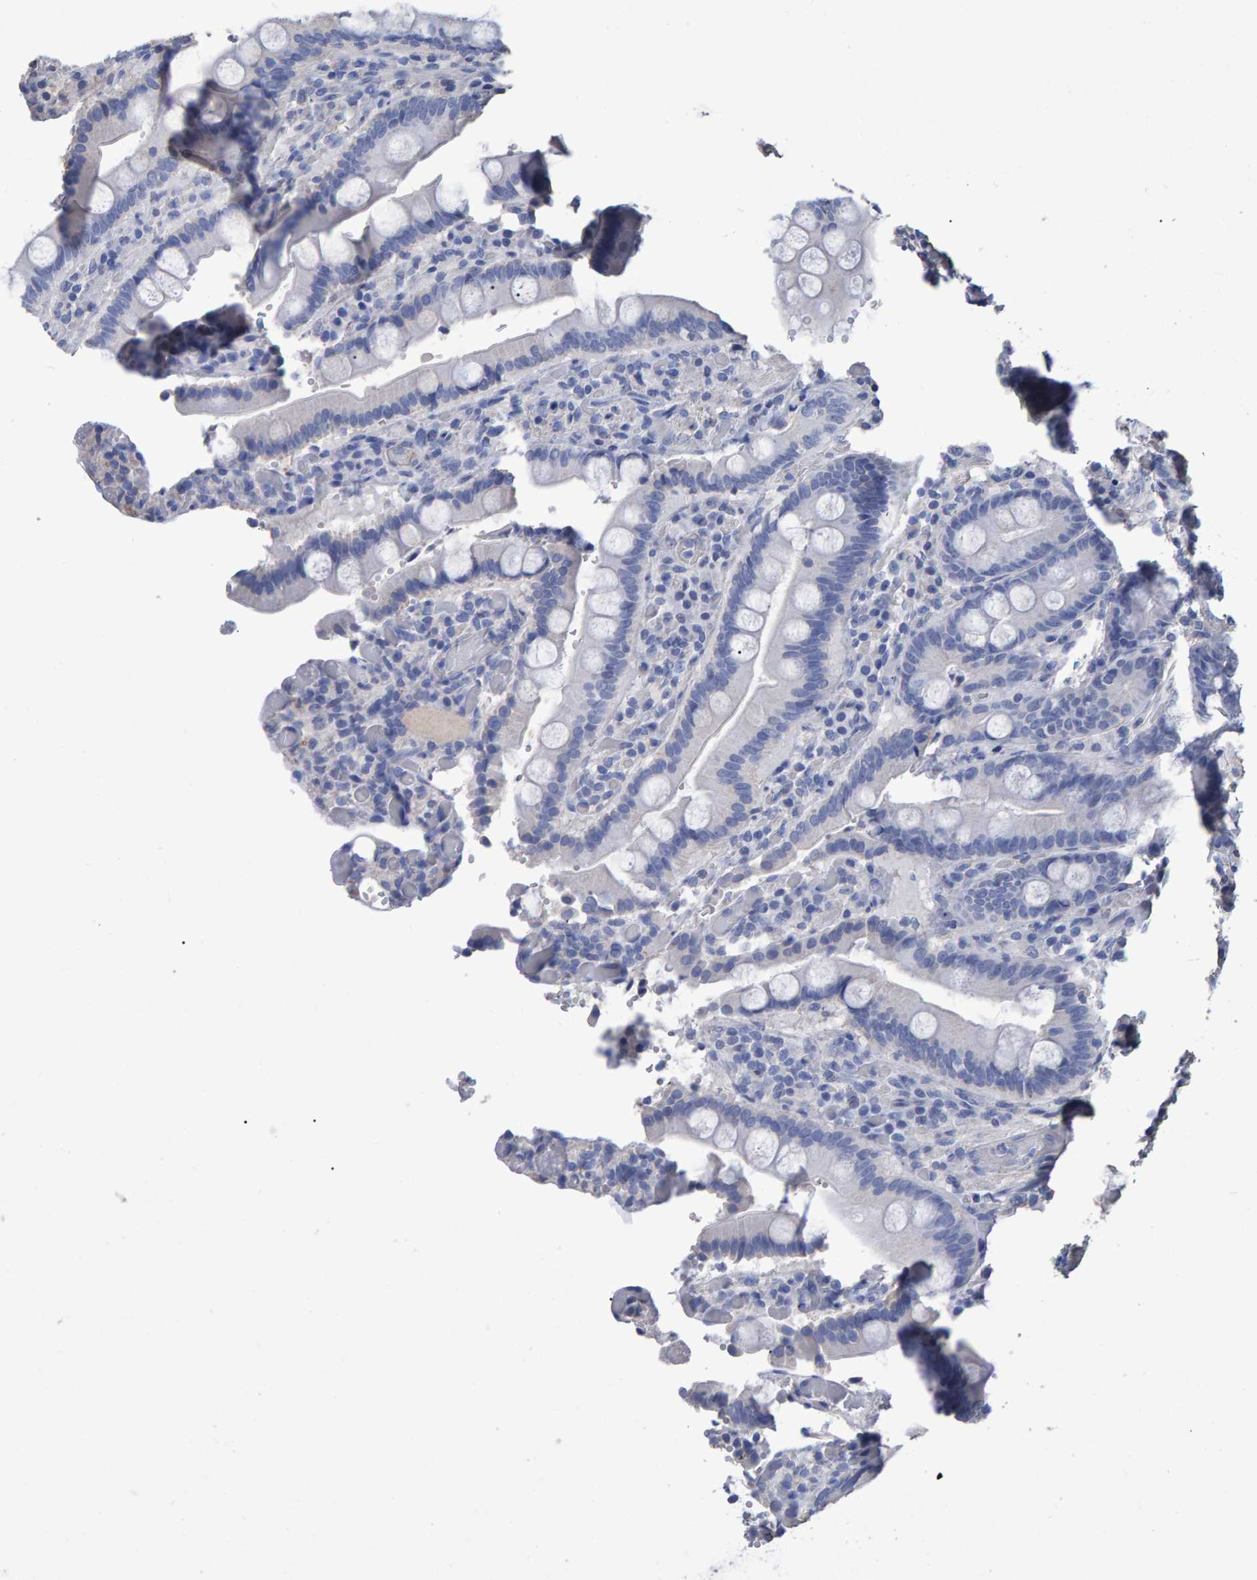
{"staining": {"intensity": "negative", "quantity": "none", "location": "none"}, "tissue": "duodenum", "cell_type": "Glandular cells", "image_type": "normal", "snomed": [{"axis": "morphology", "description": "Normal tissue, NOS"}, {"axis": "topography", "description": "Small intestine, NOS"}], "caption": "This photomicrograph is of unremarkable duodenum stained with immunohistochemistry to label a protein in brown with the nuclei are counter-stained blue. There is no positivity in glandular cells.", "gene": "HEMGN", "patient": {"sex": "female", "age": 71}}